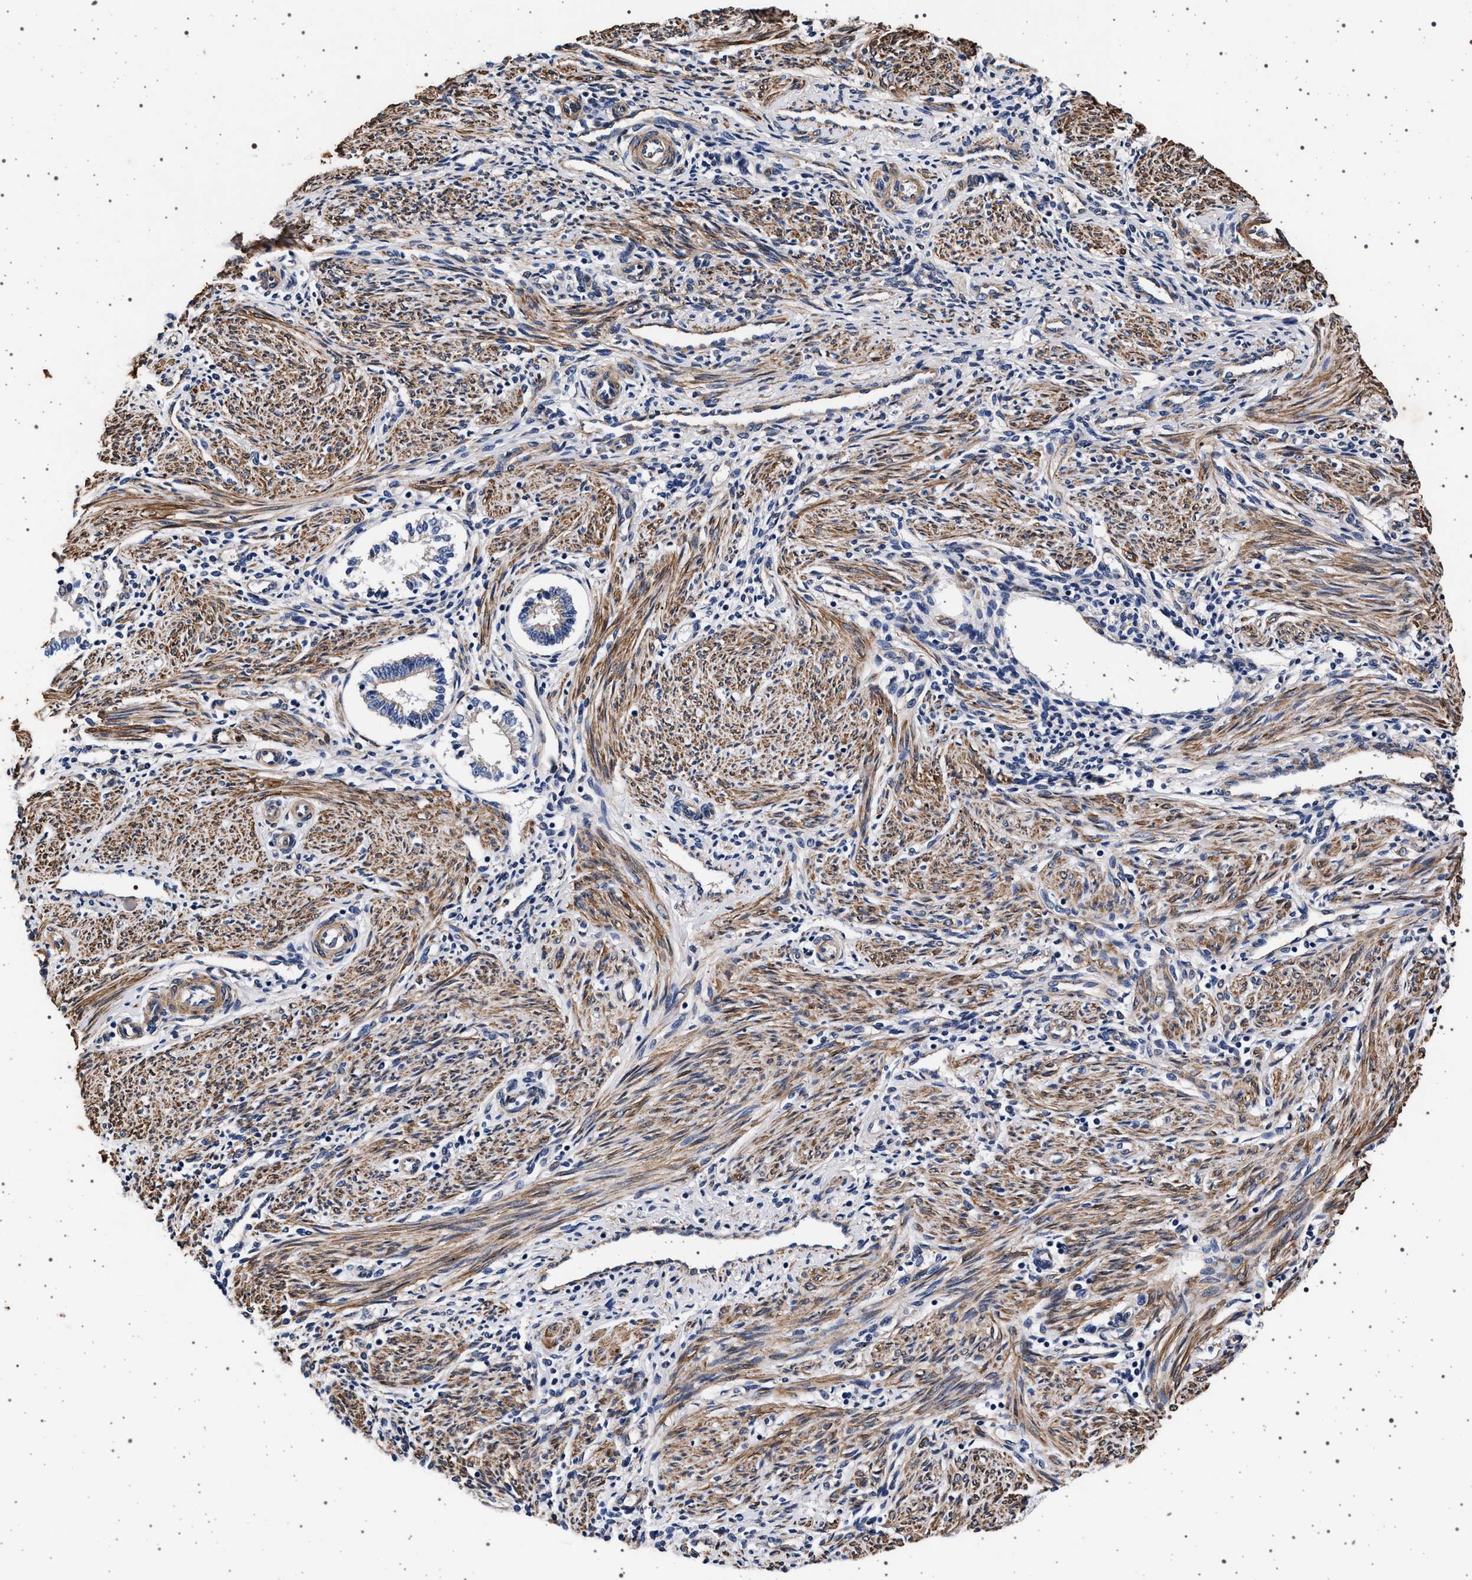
{"staining": {"intensity": "weak", "quantity": "25%-75%", "location": "cytoplasmic/membranous"}, "tissue": "endometrium", "cell_type": "Cells in endometrial stroma", "image_type": "normal", "snomed": [{"axis": "morphology", "description": "Normal tissue, NOS"}, {"axis": "topography", "description": "Endometrium"}], "caption": "This histopathology image reveals immunohistochemistry staining of benign endometrium, with low weak cytoplasmic/membranous expression in approximately 25%-75% of cells in endometrial stroma.", "gene": "KCNK6", "patient": {"sex": "female", "age": 42}}